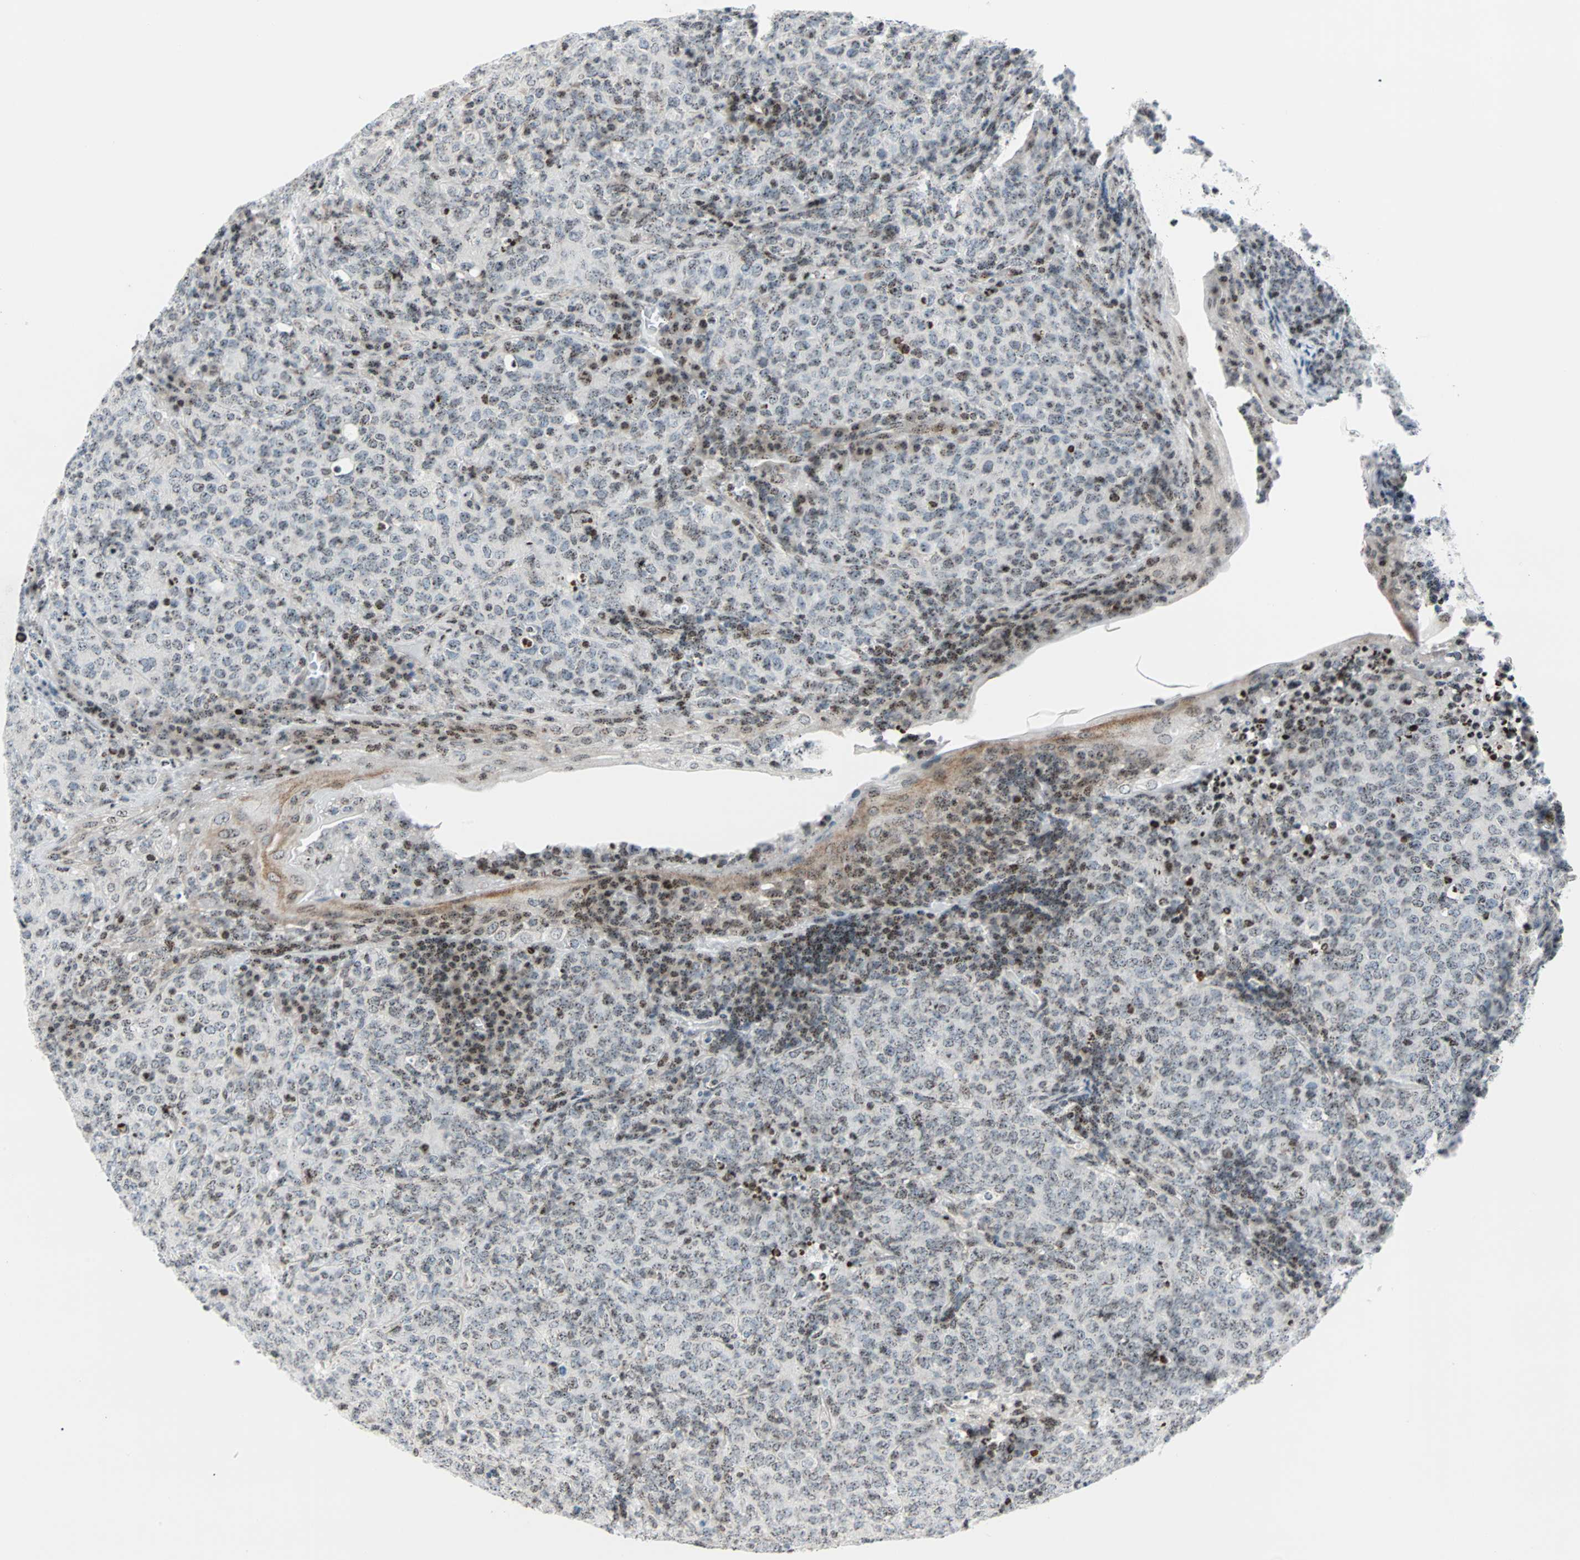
{"staining": {"intensity": "weak", "quantity": "25%-75%", "location": "nuclear"}, "tissue": "lymphoma", "cell_type": "Tumor cells", "image_type": "cancer", "snomed": [{"axis": "morphology", "description": "Malignant lymphoma, non-Hodgkin's type, High grade"}, {"axis": "topography", "description": "Tonsil"}], "caption": "Human malignant lymphoma, non-Hodgkin's type (high-grade) stained with a brown dye displays weak nuclear positive positivity in about 25%-75% of tumor cells.", "gene": "CENPA", "patient": {"sex": "female", "age": 36}}